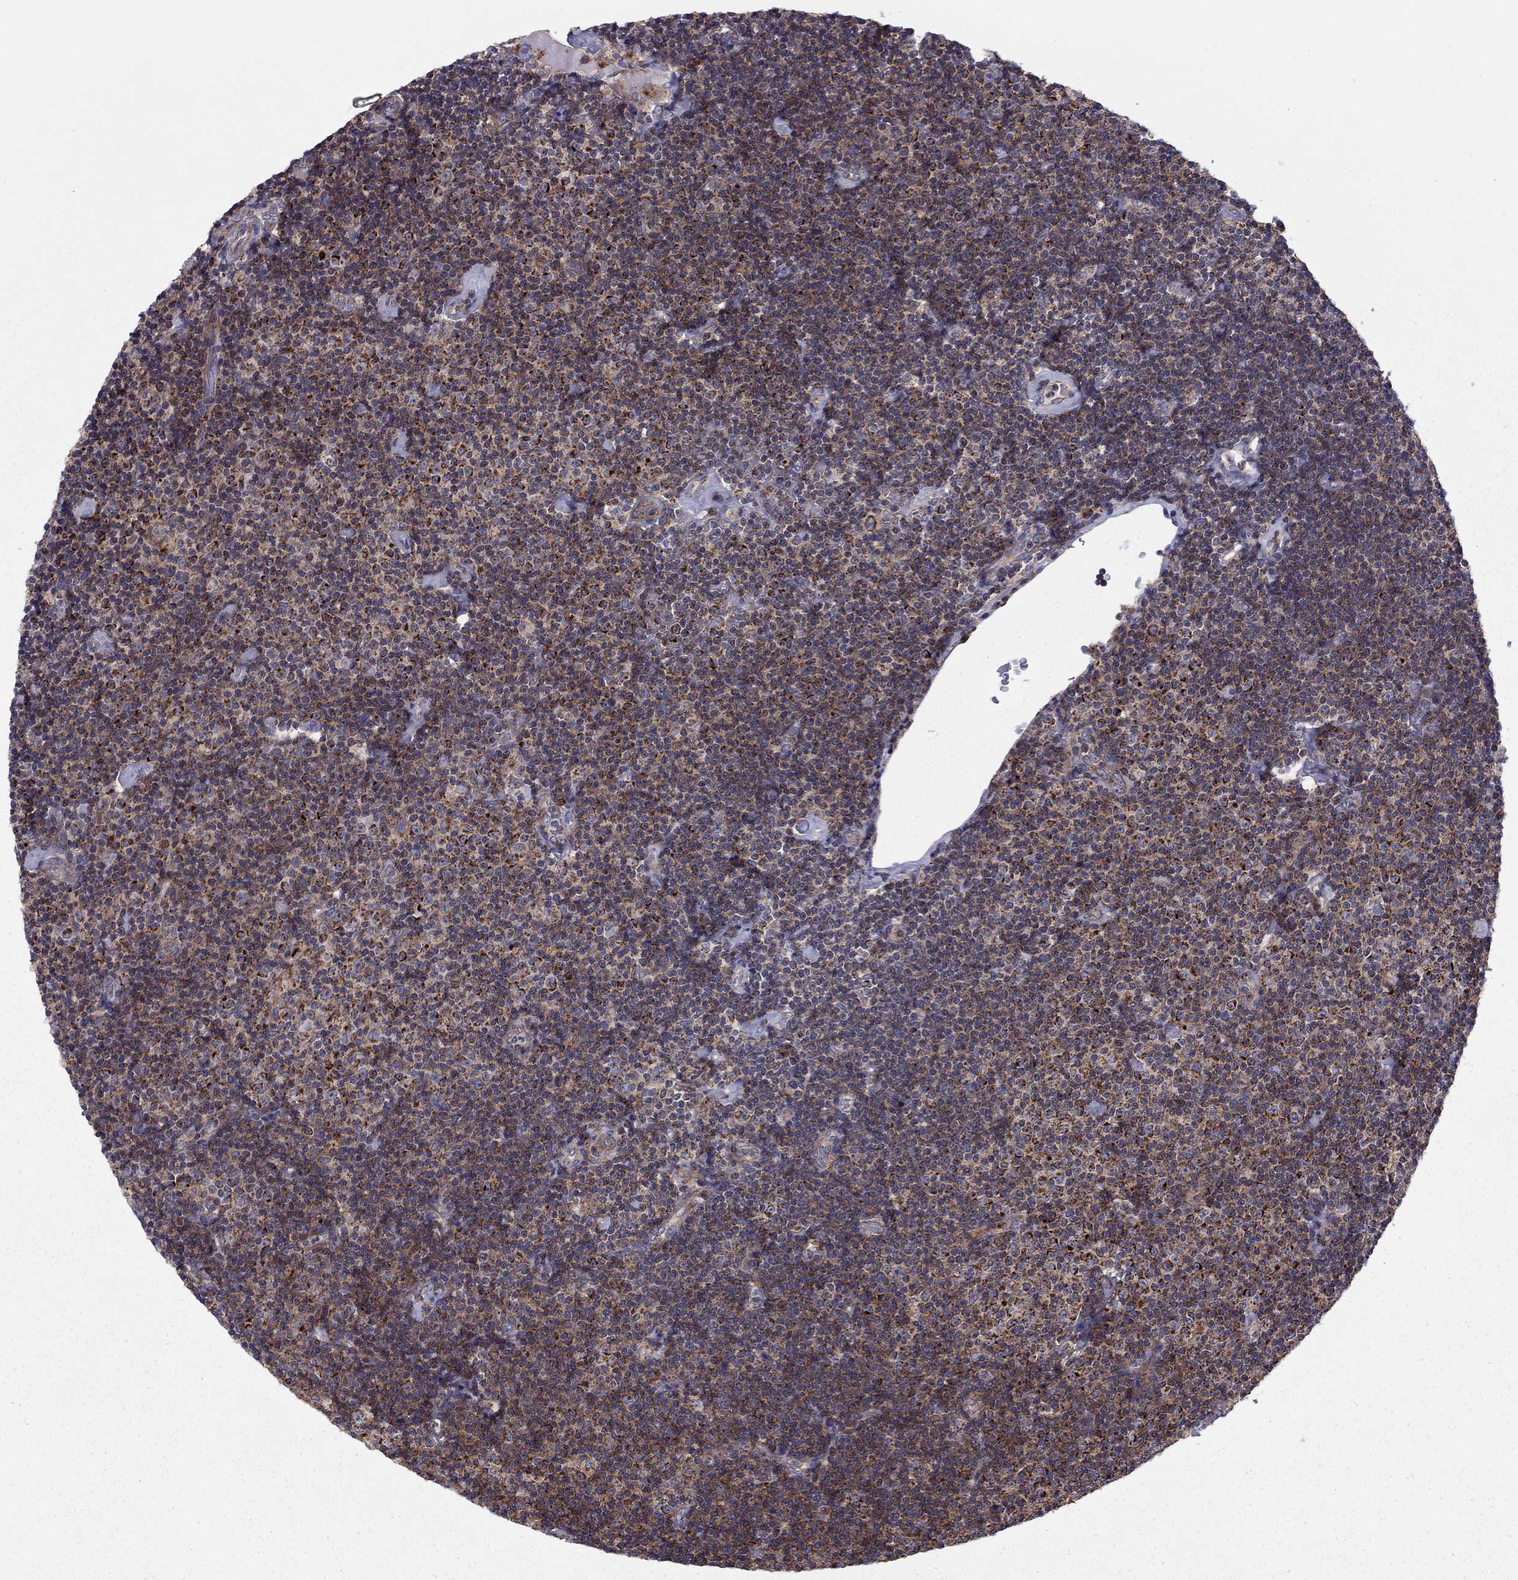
{"staining": {"intensity": "strong", "quantity": "<25%", "location": "cytoplasmic/membranous"}, "tissue": "lymphoma", "cell_type": "Tumor cells", "image_type": "cancer", "snomed": [{"axis": "morphology", "description": "Malignant lymphoma, non-Hodgkin's type, Low grade"}, {"axis": "topography", "description": "Lymph node"}], "caption": "Tumor cells display strong cytoplasmic/membranous expression in approximately <25% of cells in lymphoma. Using DAB (brown) and hematoxylin (blue) stains, captured at high magnification using brightfield microscopy.", "gene": "ALG6", "patient": {"sex": "male", "age": 81}}